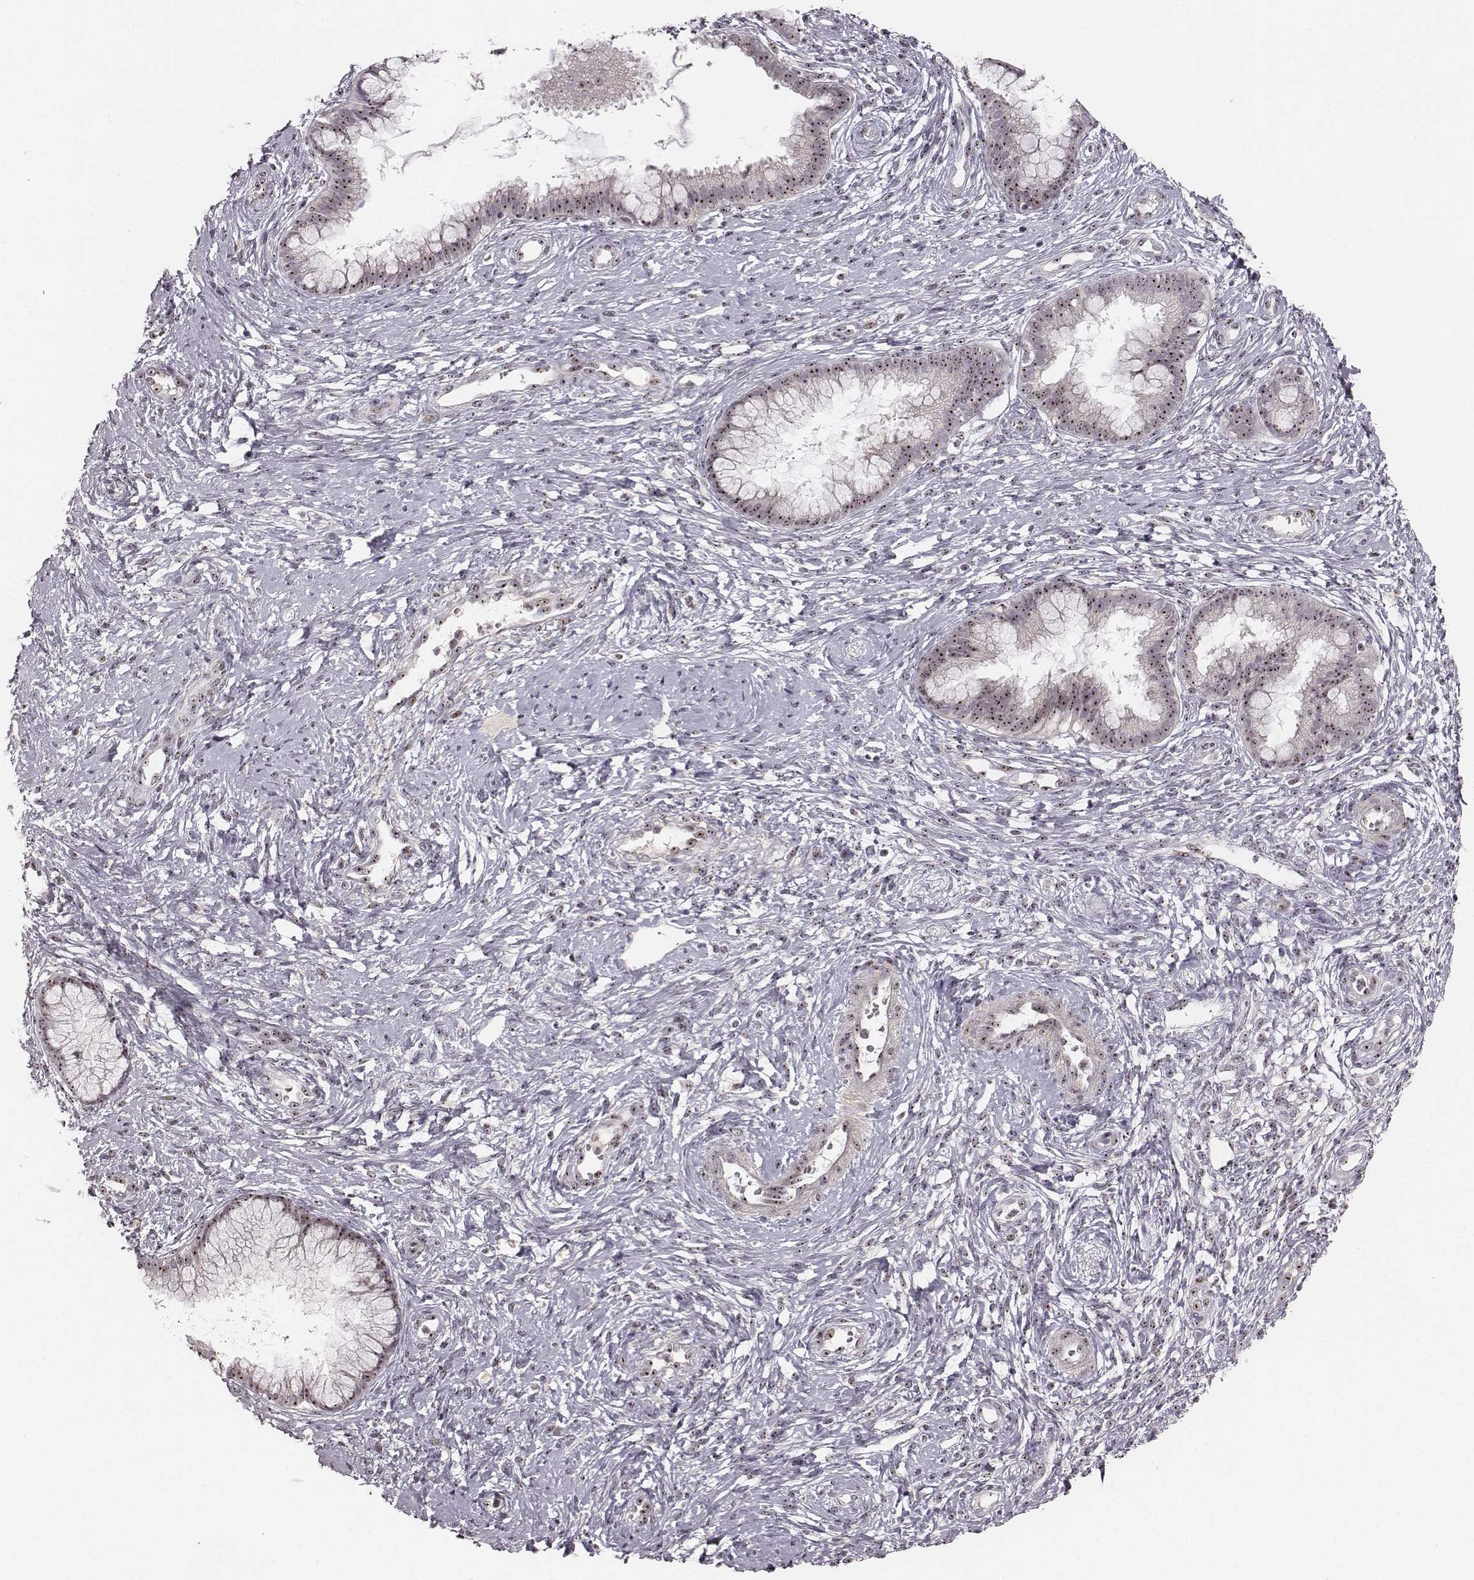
{"staining": {"intensity": "moderate", "quantity": ">75%", "location": "nuclear"}, "tissue": "cervical cancer", "cell_type": "Tumor cells", "image_type": "cancer", "snomed": [{"axis": "morphology", "description": "Squamous cell carcinoma, NOS"}, {"axis": "topography", "description": "Cervix"}], "caption": "A brown stain labels moderate nuclear expression of a protein in cervical squamous cell carcinoma tumor cells.", "gene": "NOP56", "patient": {"sex": "female", "age": 32}}